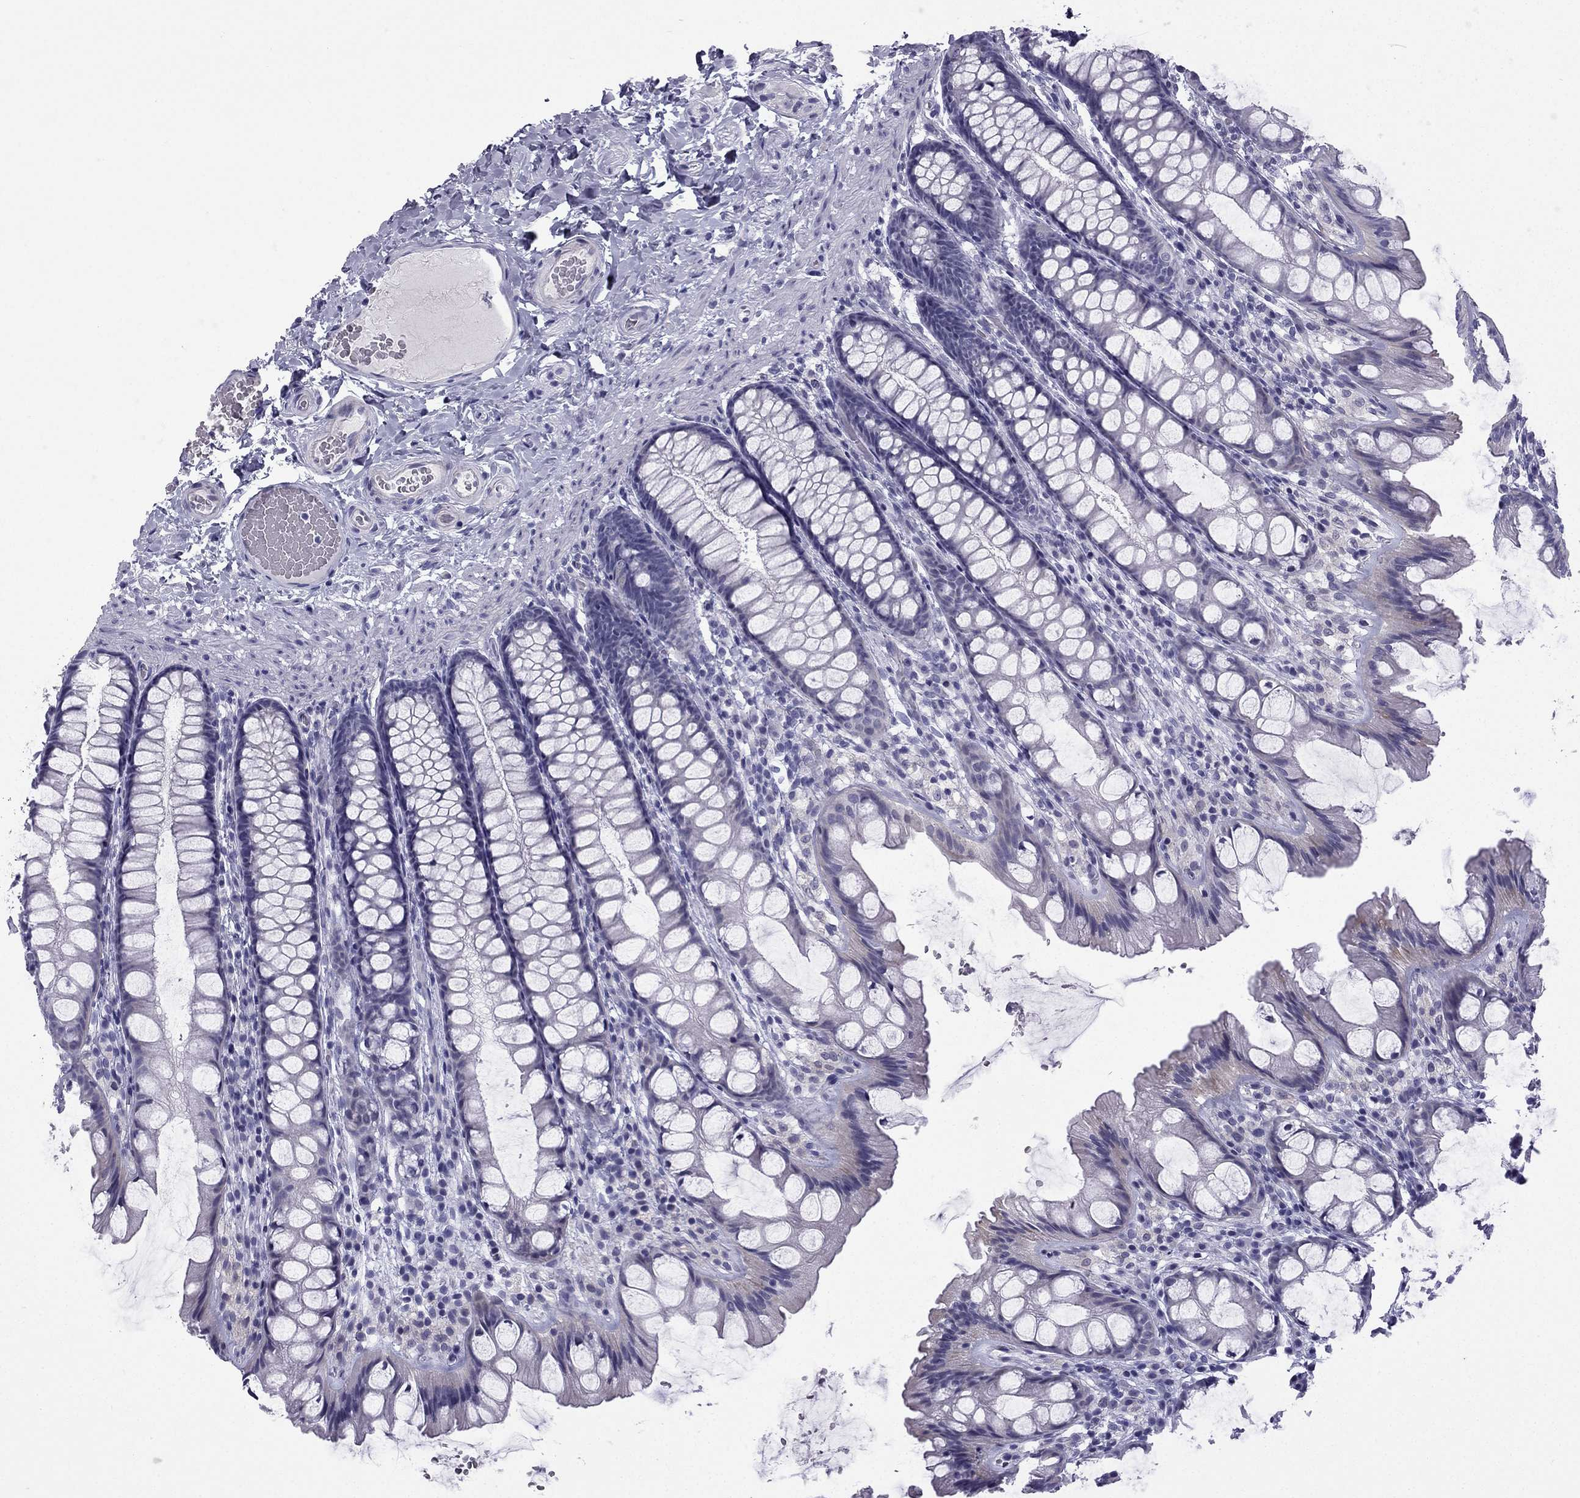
{"staining": {"intensity": "negative", "quantity": "none", "location": "none"}, "tissue": "colon", "cell_type": "Endothelial cells", "image_type": "normal", "snomed": [{"axis": "morphology", "description": "Normal tissue, NOS"}, {"axis": "topography", "description": "Colon"}], "caption": "Immunohistochemistry image of unremarkable colon stained for a protein (brown), which displays no positivity in endothelial cells. (Brightfield microscopy of DAB immunohistochemistry at high magnification).", "gene": "CFAP53", "patient": {"sex": "male", "age": 47}}